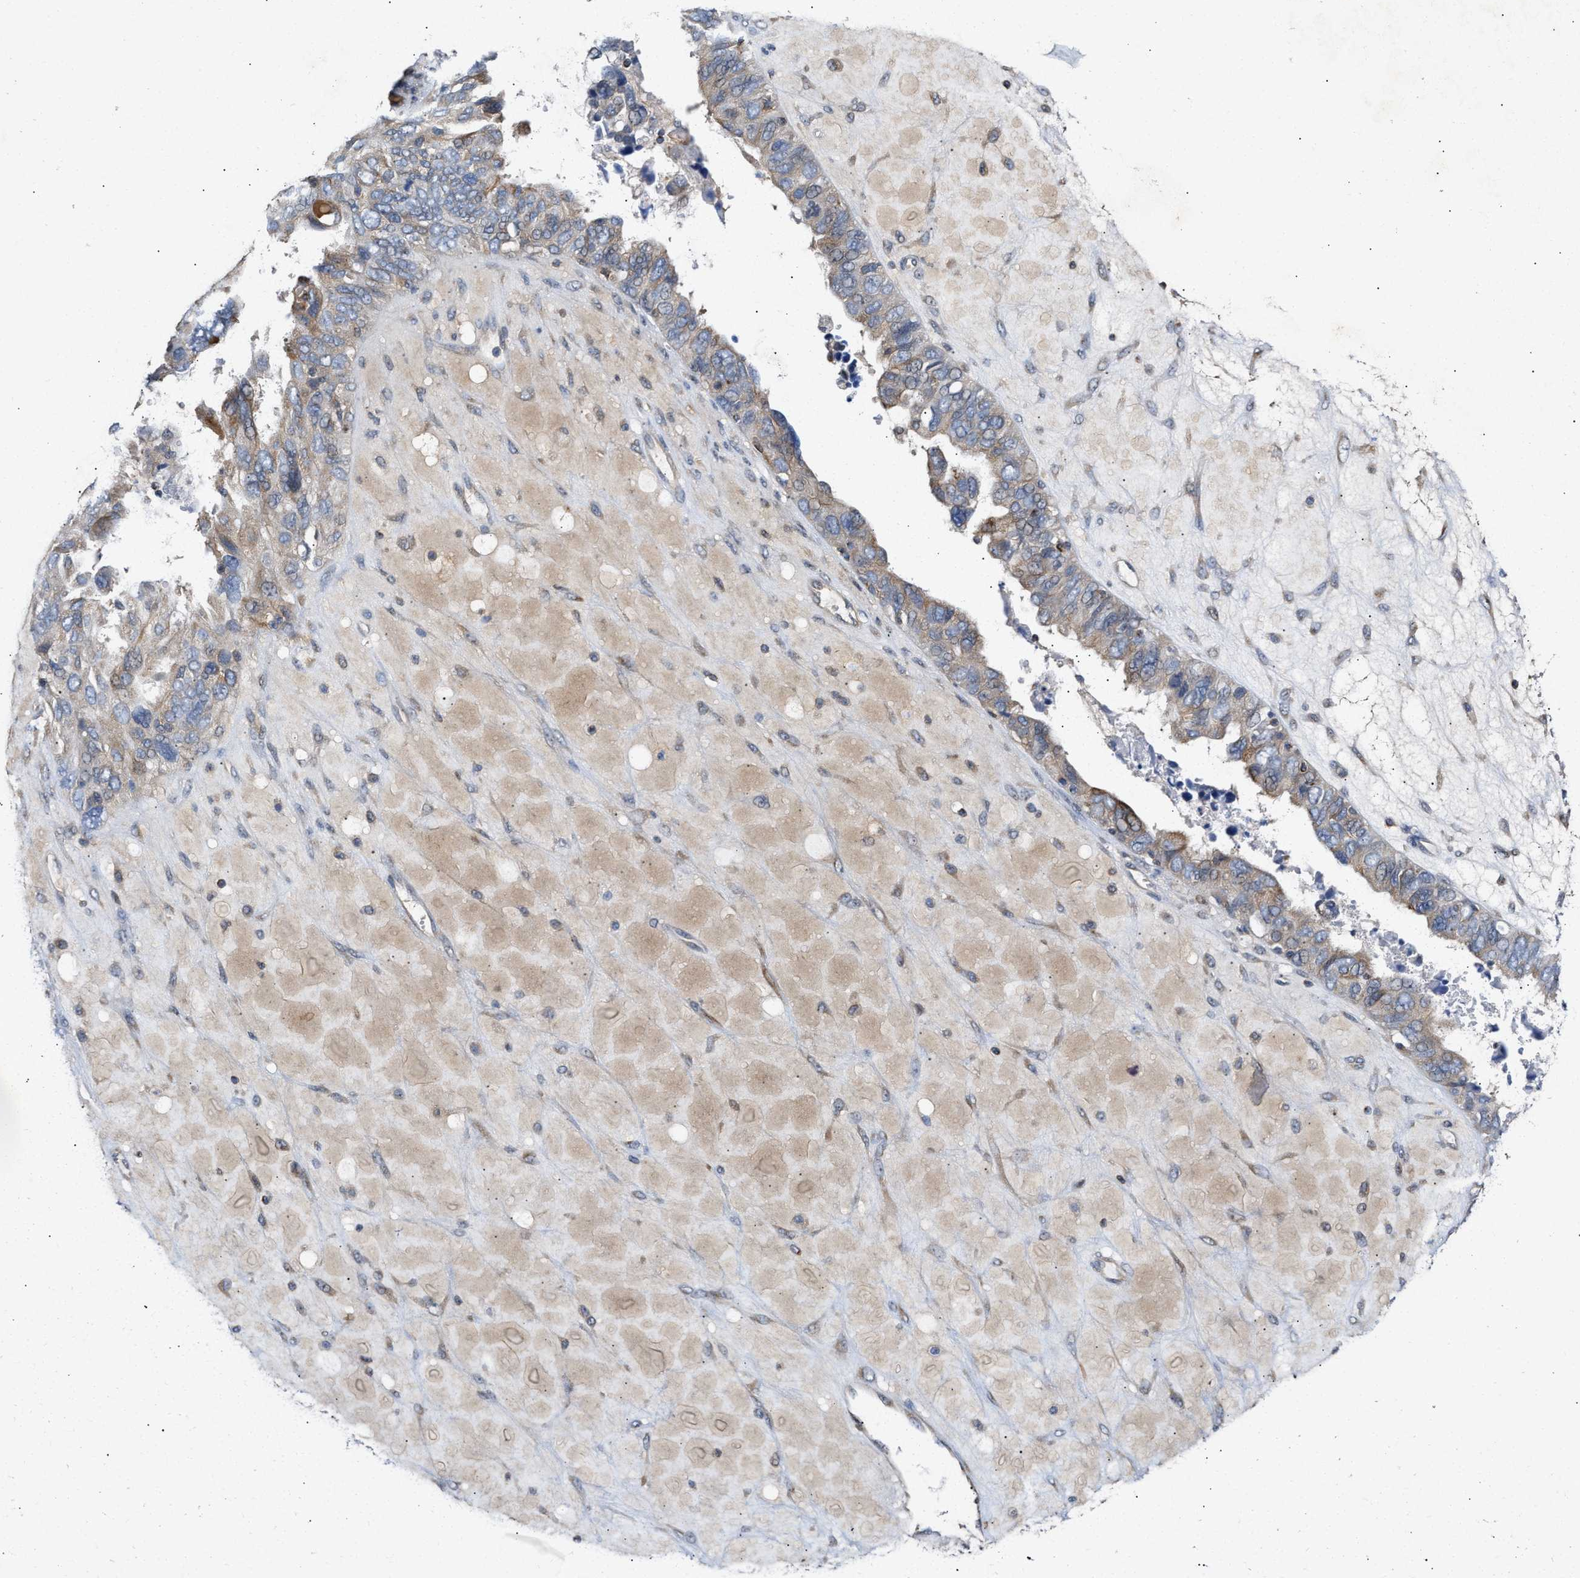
{"staining": {"intensity": "moderate", "quantity": "25%-75%", "location": "cytoplasmic/membranous"}, "tissue": "ovarian cancer", "cell_type": "Tumor cells", "image_type": "cancer", "snomed": [{"axis": "morphology", "description": "Cystadenocarcinoma, serous, NOS"}, {"axis": "topography", "description": "Ovary"}], "caption": "A brown stain shows moderate cytoplasmic/membranous expression of a protein in human ovarian cancer tumor cells. Ihc stains the protein in brown and the nuclei are stained blue.", "gene": "BBLN", "patient": {"sex": "female", "age": 79}}